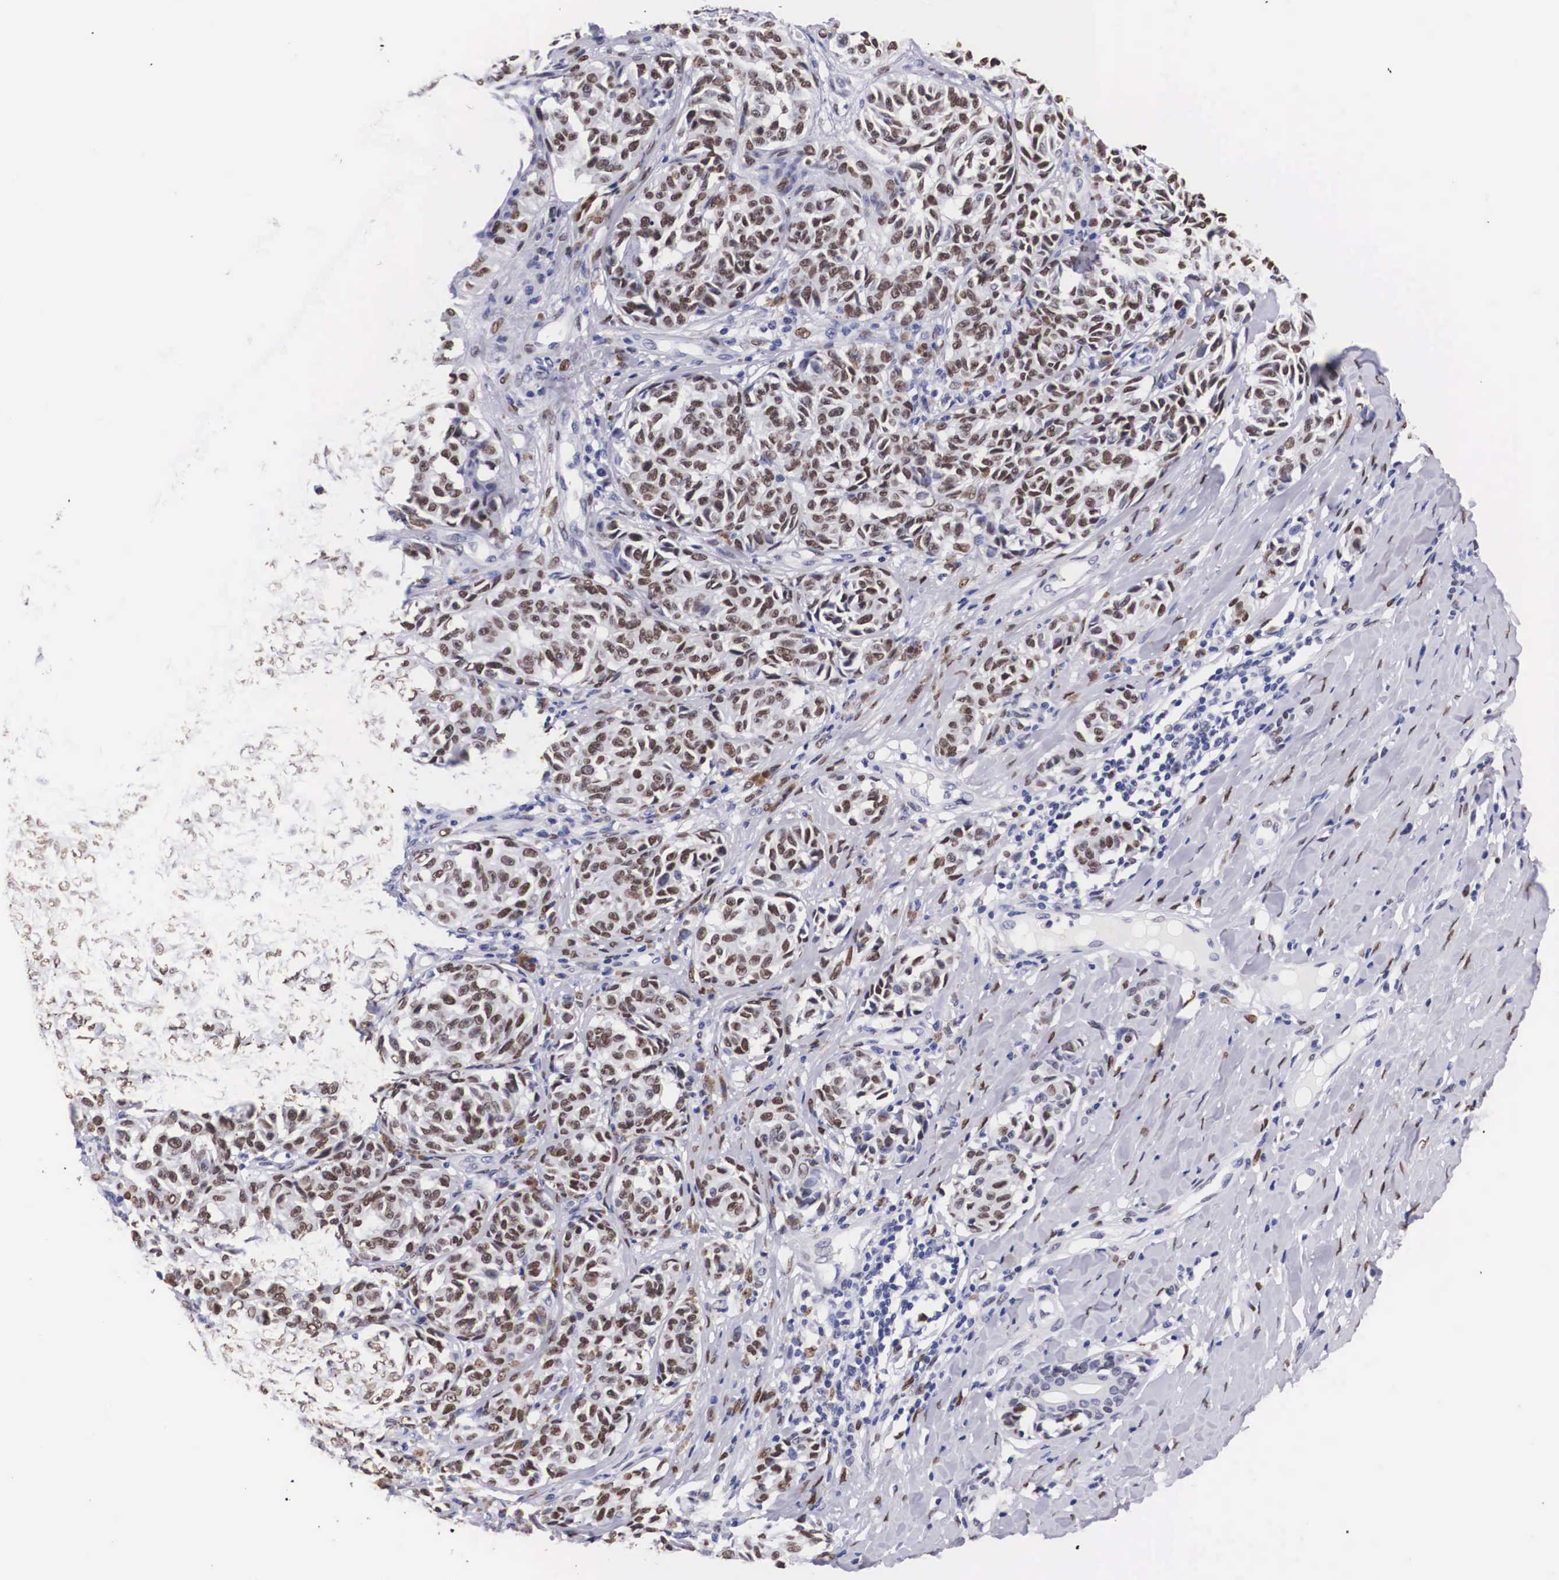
{"staining": {"intensity": "strong", "quantity": ">75%", "location": "nuclear"}, "tissue": "melanoma", "cell_type": "Tumor cells", "image_type": "cancer", "snomed": [{"axis": "morphology", "description": "Malignant melanoma, NOS"}, {"axis": "topography", "description": "Skin"}], "caption": "Melanoma stained with DAB (3,3'-diaminobenzidine) immunohistochemistry exhibits high levels of strong nuclear expression in approximately >75% of tumor cells.", "gene": "KHDRBS3", "patient": {"sex": "male", "age": 49}}